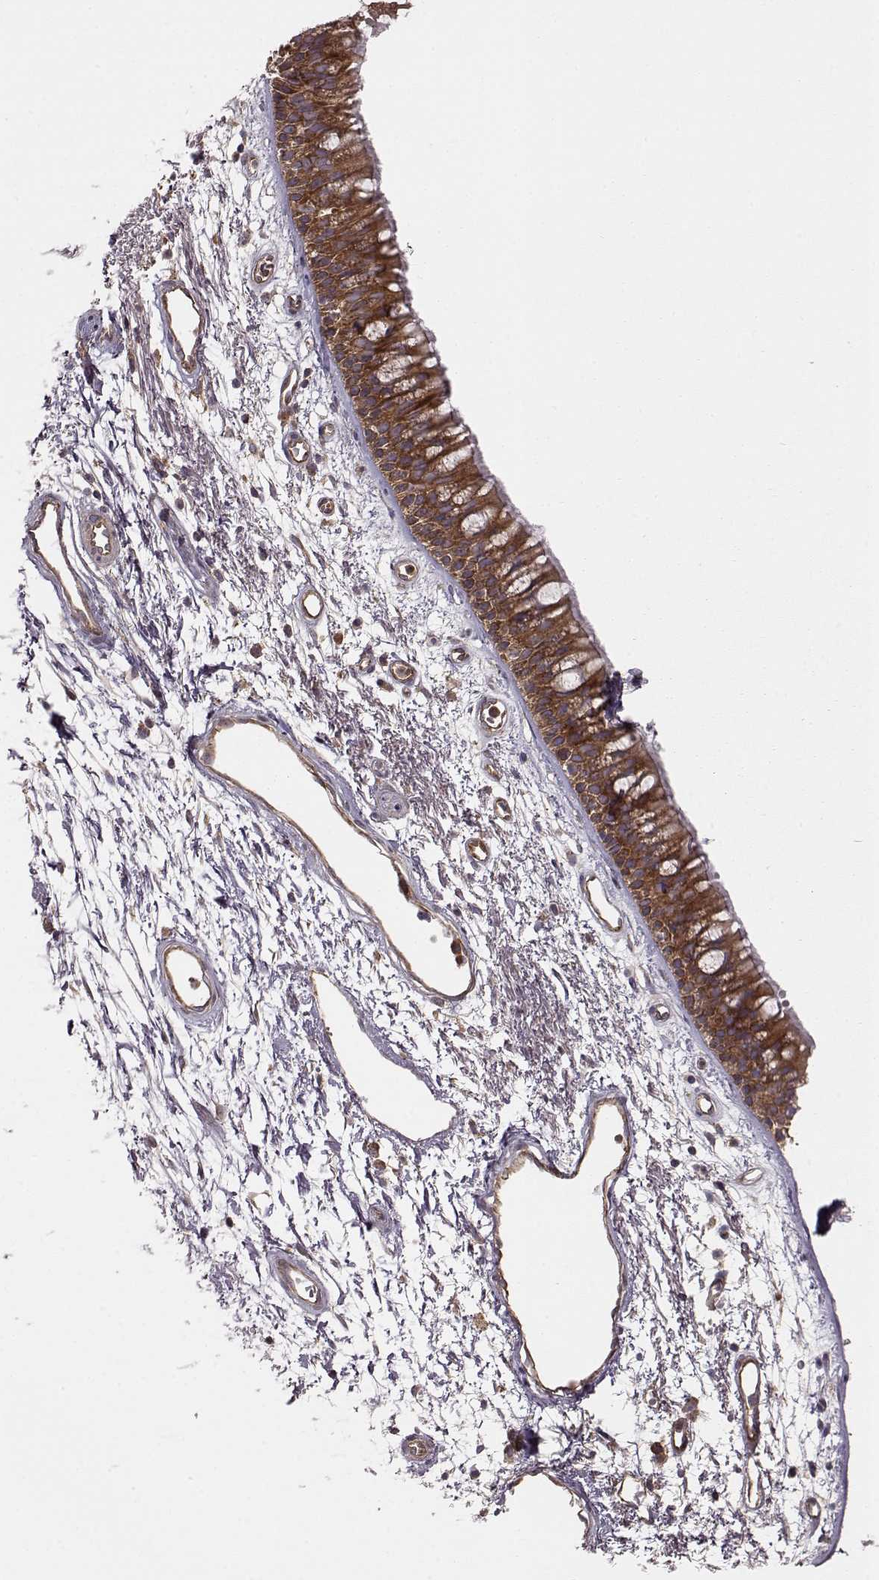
{"staining": {"intensity": "moderate", "quantity": ">75%", "location": "cytoplasmic/membranous"}, "tissue": "bronchus", "cell_type": "Respiratory epithelial cells", "image_type": "normal", "snomed": [{"axis": "morphology", "description": "Normal tissue, NOS"}, {"axis": "morphology", "description": "Squamous cell carcinoma, NOS"}, {"axis": "topography", "description": "Cartilage tissue"}, {"axis": "topography", "description": "Bronchus"}, {"axis": "topography", "description": "Lung"}], "caption": "The micrograph reveals staining of unremarkable bronchus, revealing moderate cytoplasmic/membranous protein positivity (brown color) within respiratory epithelial cells.", "gene": "RABGAP1", "patient": {"sex": "male", "age": 66}}